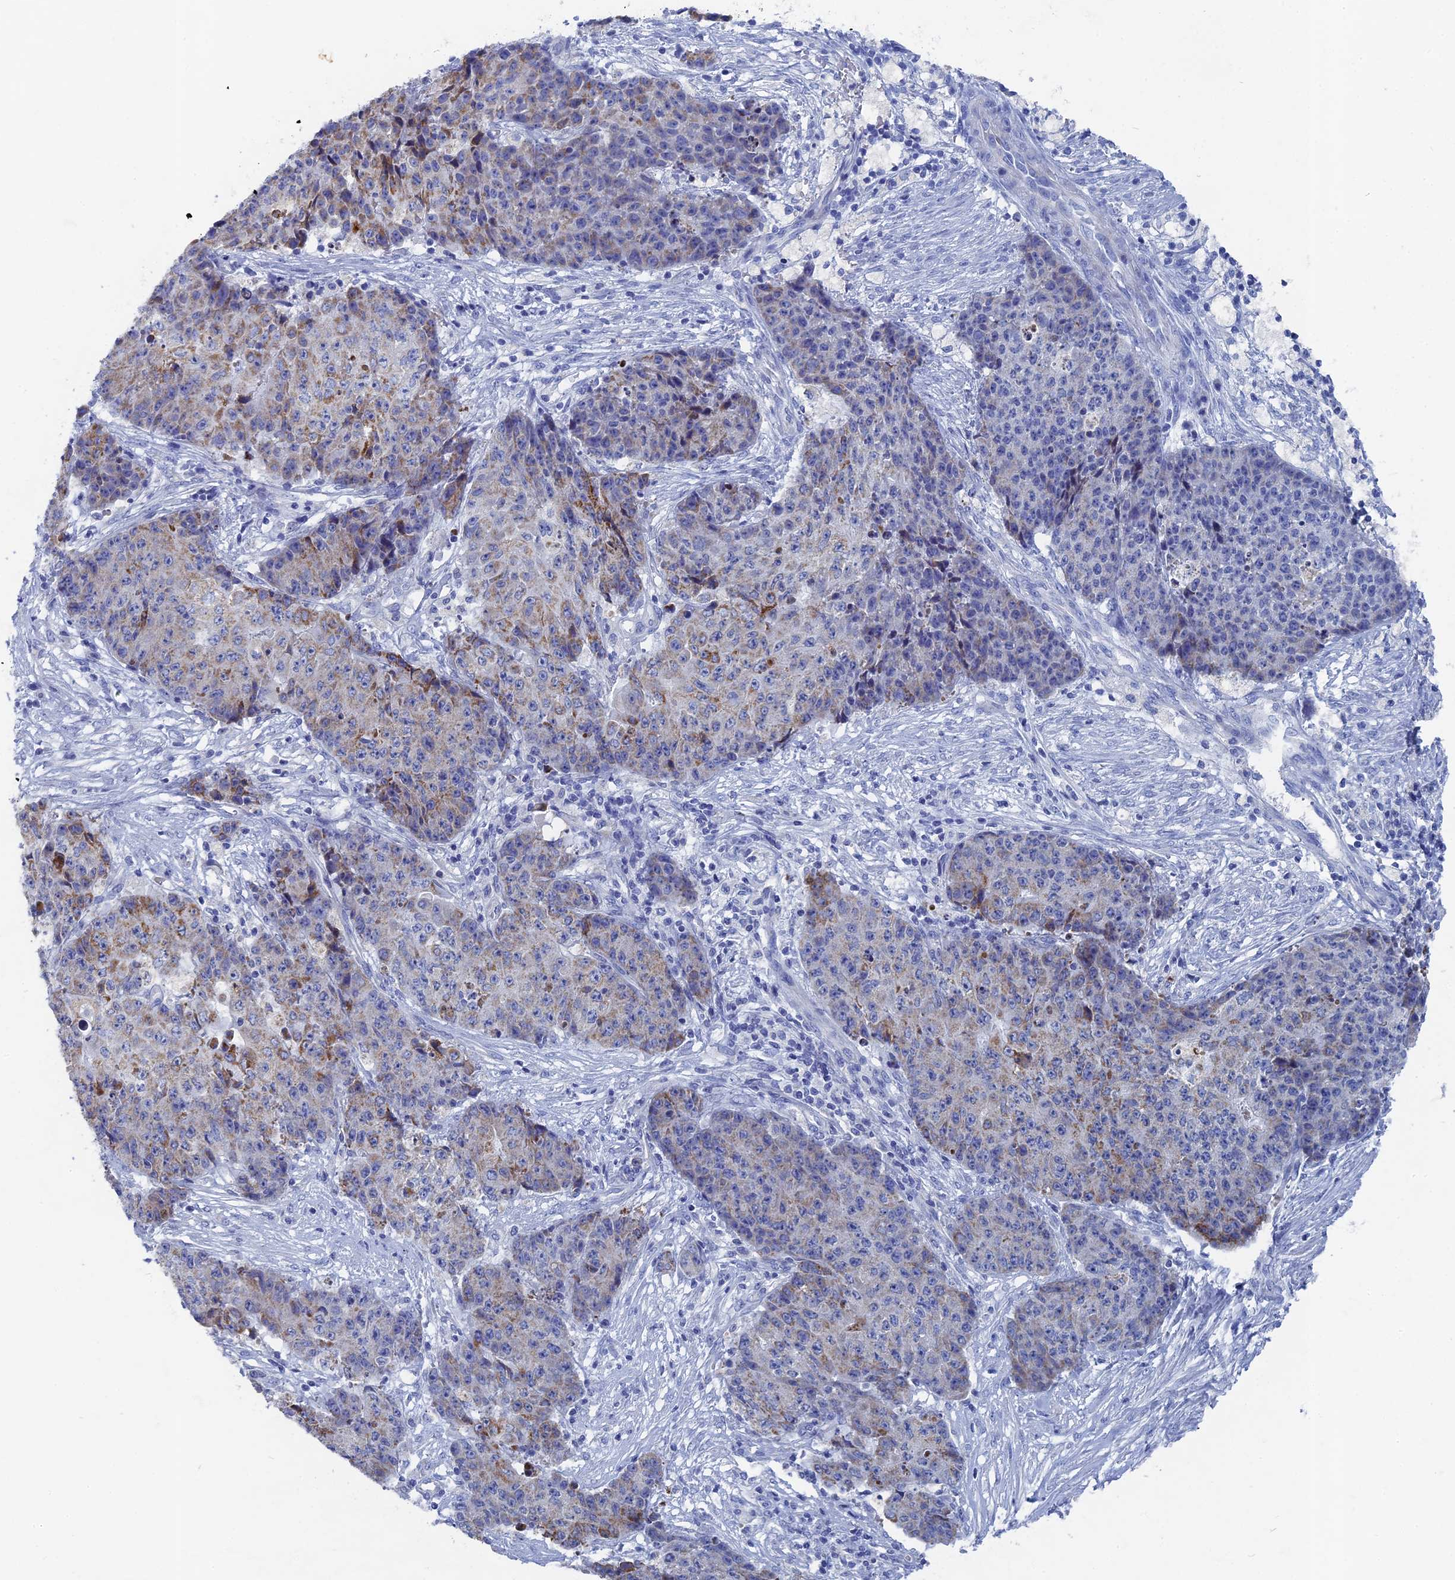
{"staining": {"intensity": "moderate", "quantity": "<25%", "location": "cytoplasmic/membranous"}, "tissue": "ovarian cancer", "cell_type": "Tumor cells", "image_type": "cancer", "snomed": [{"axis": "morphology", "description": "Carcinoma, endometroid"}, {"axis": "topography", "description": "Ovary"}], "caption": "Tumor cells show low levels of moderate cytoplasmic/membranous expression in approximately <25% of cells in human ovarian endometroid carcinoma.", "gene": "HIGD1A", "patient": {"sex": "female", "age": 42}}